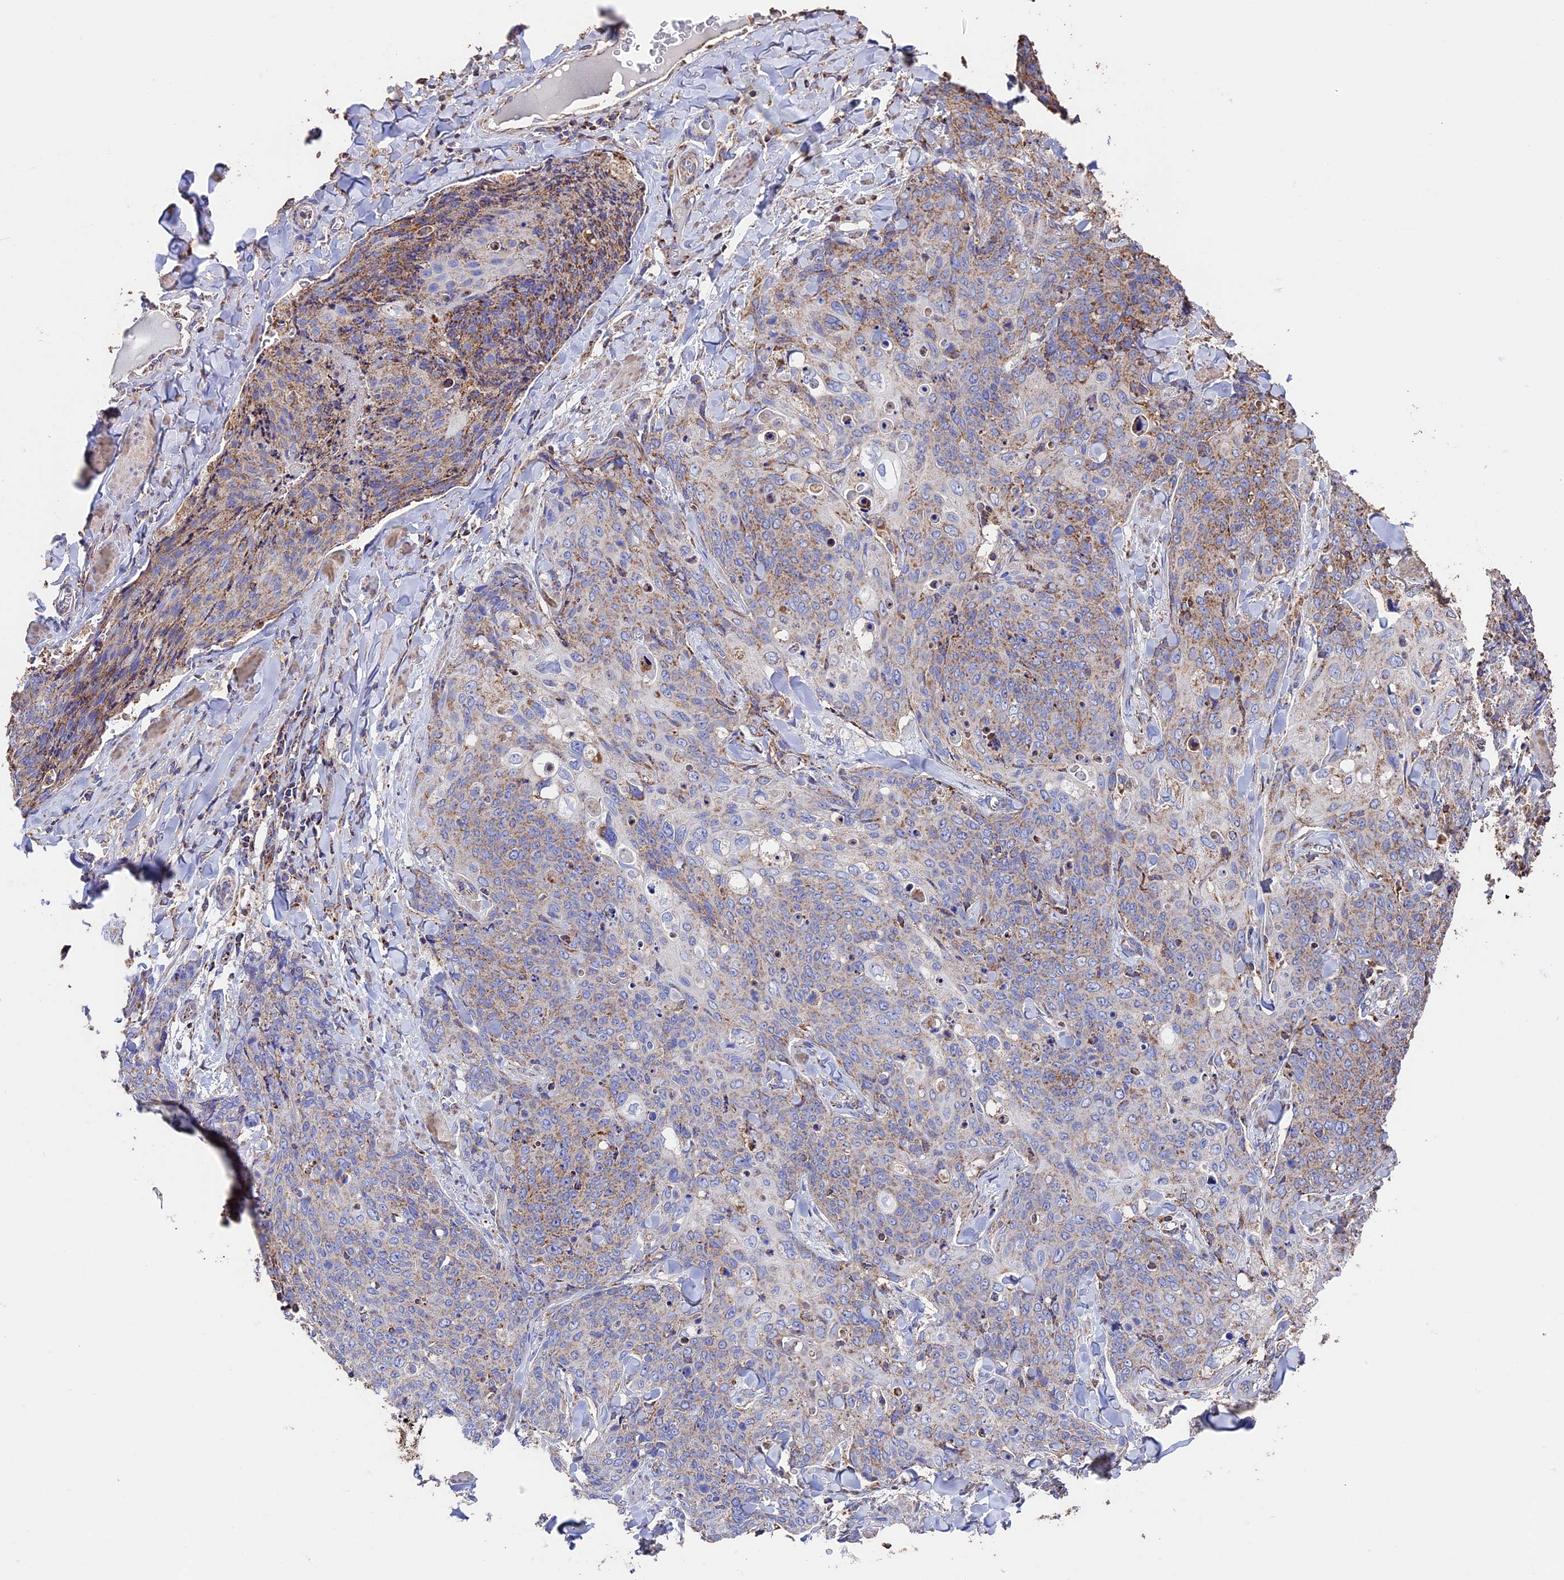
{"staining": {"intensity": "moderate", "quantity": "25%-75%", "location": "cytoplasmic/membranous"}, "tissue": "skin cancer", "cell_type": "Tumor cells", "image_type": "cancer", "snomed": [{"axis": "morphology", "description": "Squamous cell carcinoma, NOS"}, {"axis": "topography", "description": "Skin"}, {"axis": "topography", "description": "Vulva"}], "caption": "Tumor cells demonstrate medium levels of moderate cytoplasmic/membranous staining in about 25%-75% of cells in human squamous cell carcinoma (skin).", "gene": "ADAT1", "patient": {"sex": "female", "age": 85}}